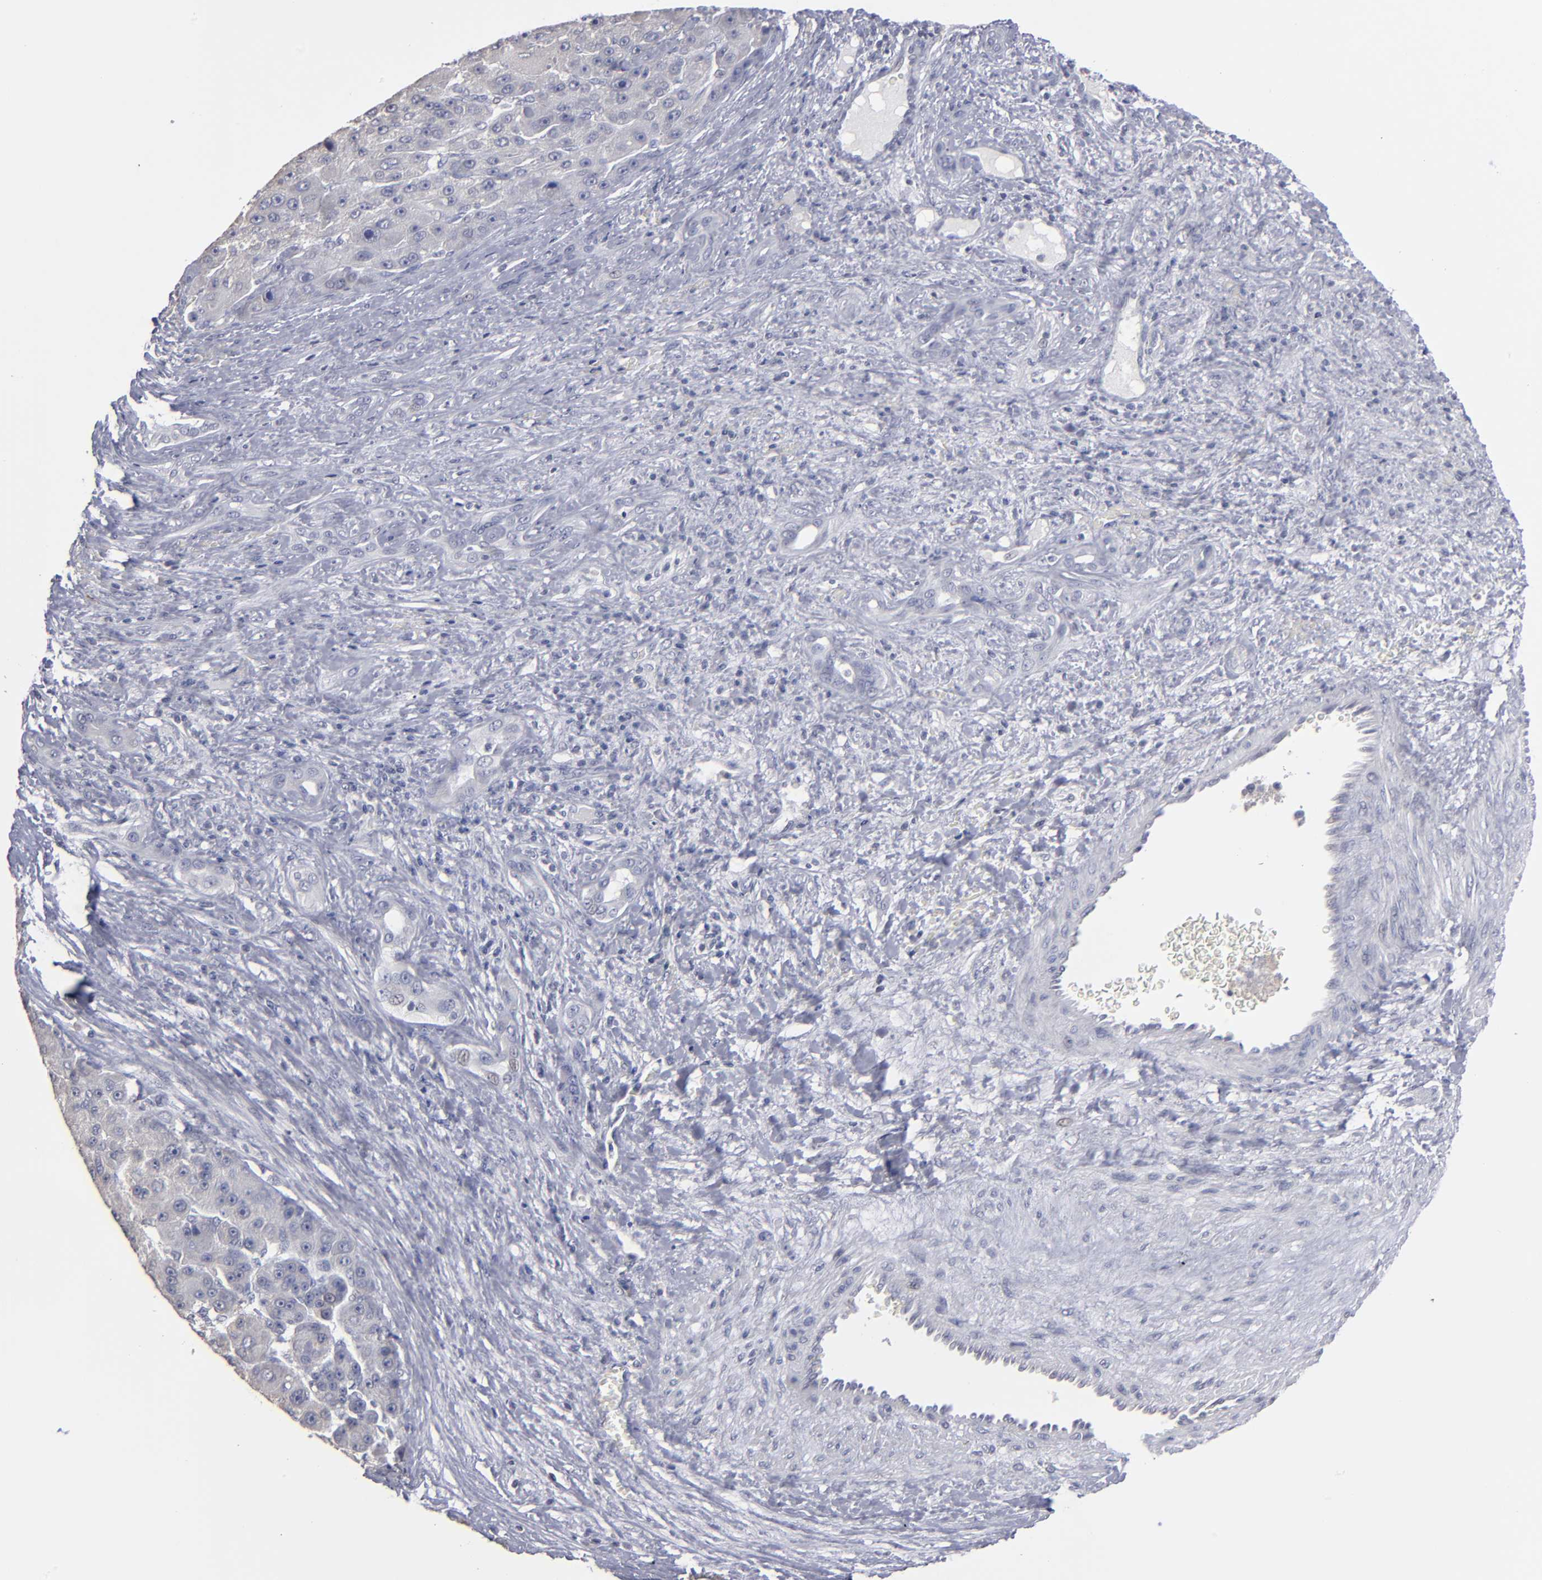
{"staining": {"intensity": "negative", "quantity": "none", "location": "none"}, "tissue": "liver cancer", "cell_type": "Tumor cells", "image_type": "cancer", "snomed": [{"axis": "morphology", "description": "Carcinoma, Hepatocellular, NOS"}, {"axis": "topography", "description": "Liver"}], "caption": "Photomicrograph shows no significant protein positivity in tumor cells of hepatocellular carcinoma (liver).", "gene": "RPH3A", "patient": {"sex": "male", "age": 76}}